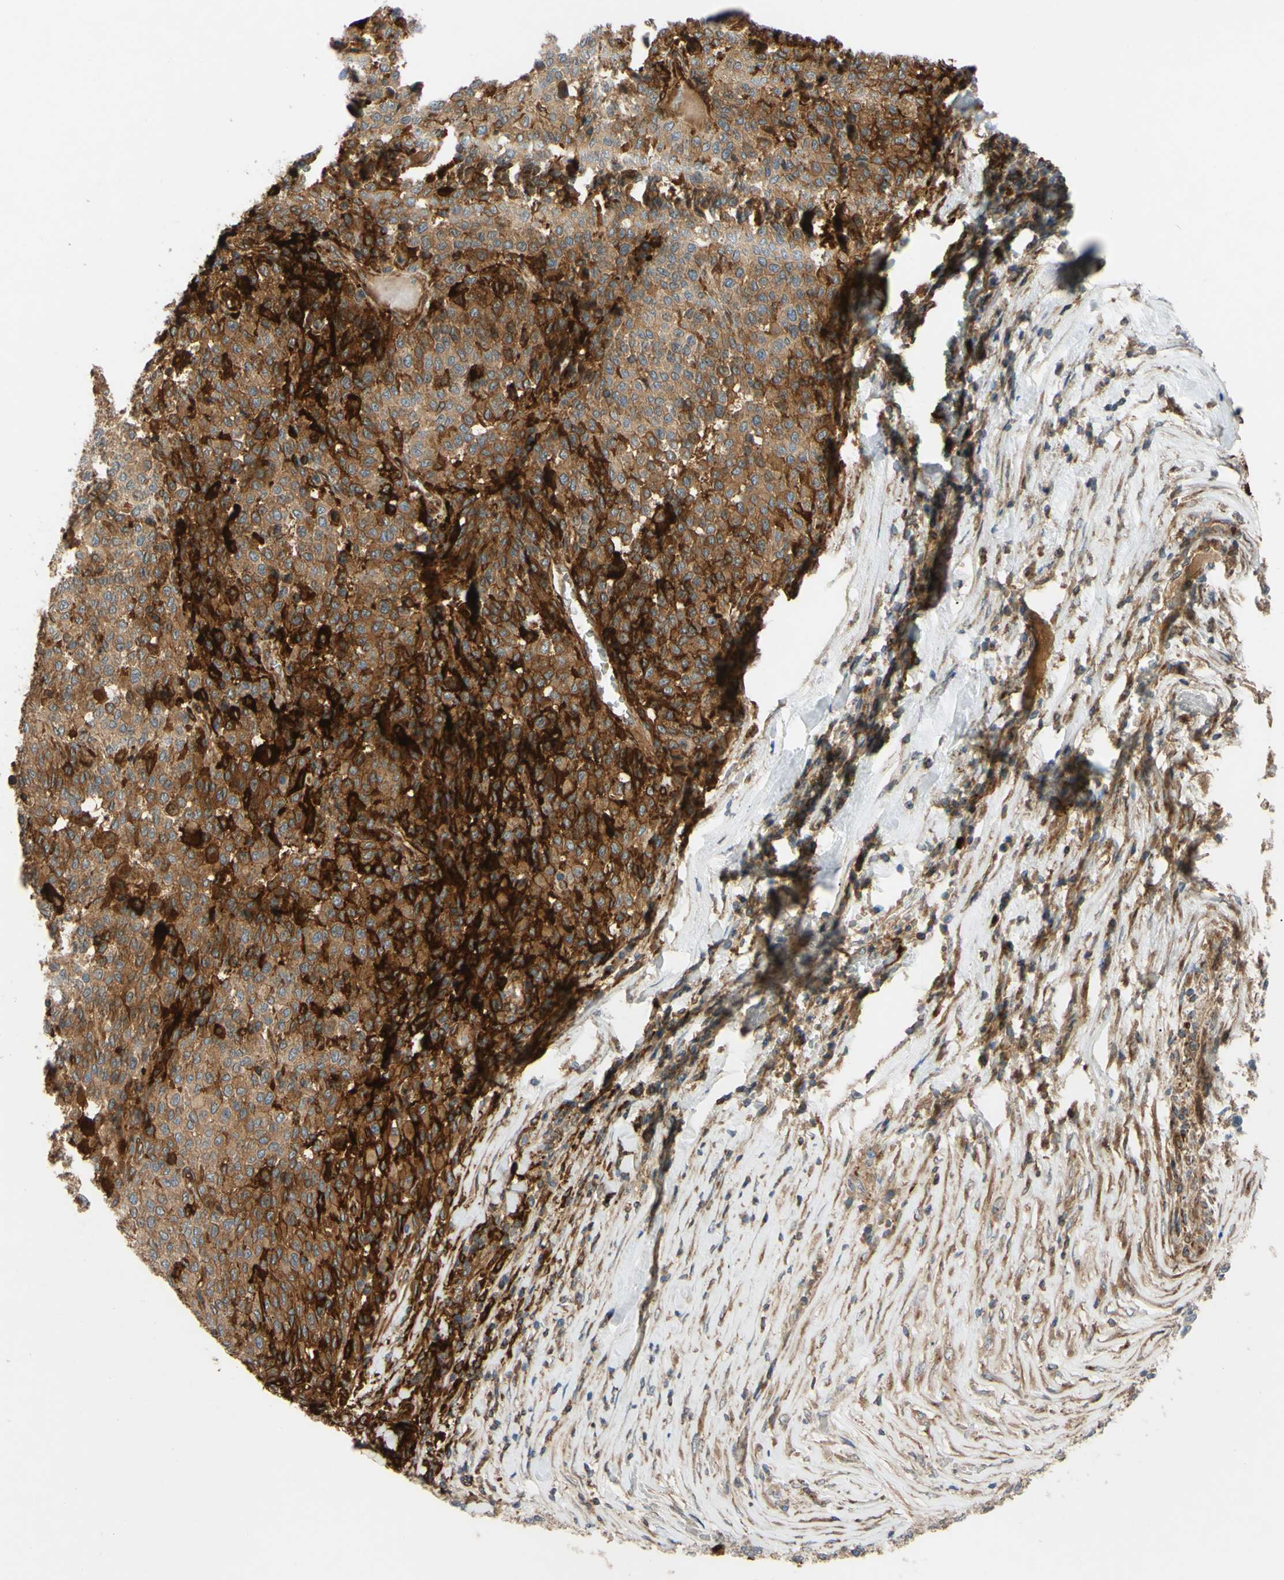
{"staining": {"intensity": "moderate", "quantity": ">75%", "location": "cytoplasmic/membranous"}, "tissue": "melanoma", "cell_type": "Tumor cells", "image_type": "cancer", "snomed": [{"axis": "morphology", "description": "Malignant melanoma, Metastatic site"}, {"axis": "topography", "description": "Pancreas"}], "caption": "An immunohistochemistry micrograph of tumor tissue is shown. Protein staining in brown labels moderate cytoplasmic/membranous positivity in melanoma within tumor cells.", "gene": "SPTLC1", "patient": {"sex": "female", "age": 30}}